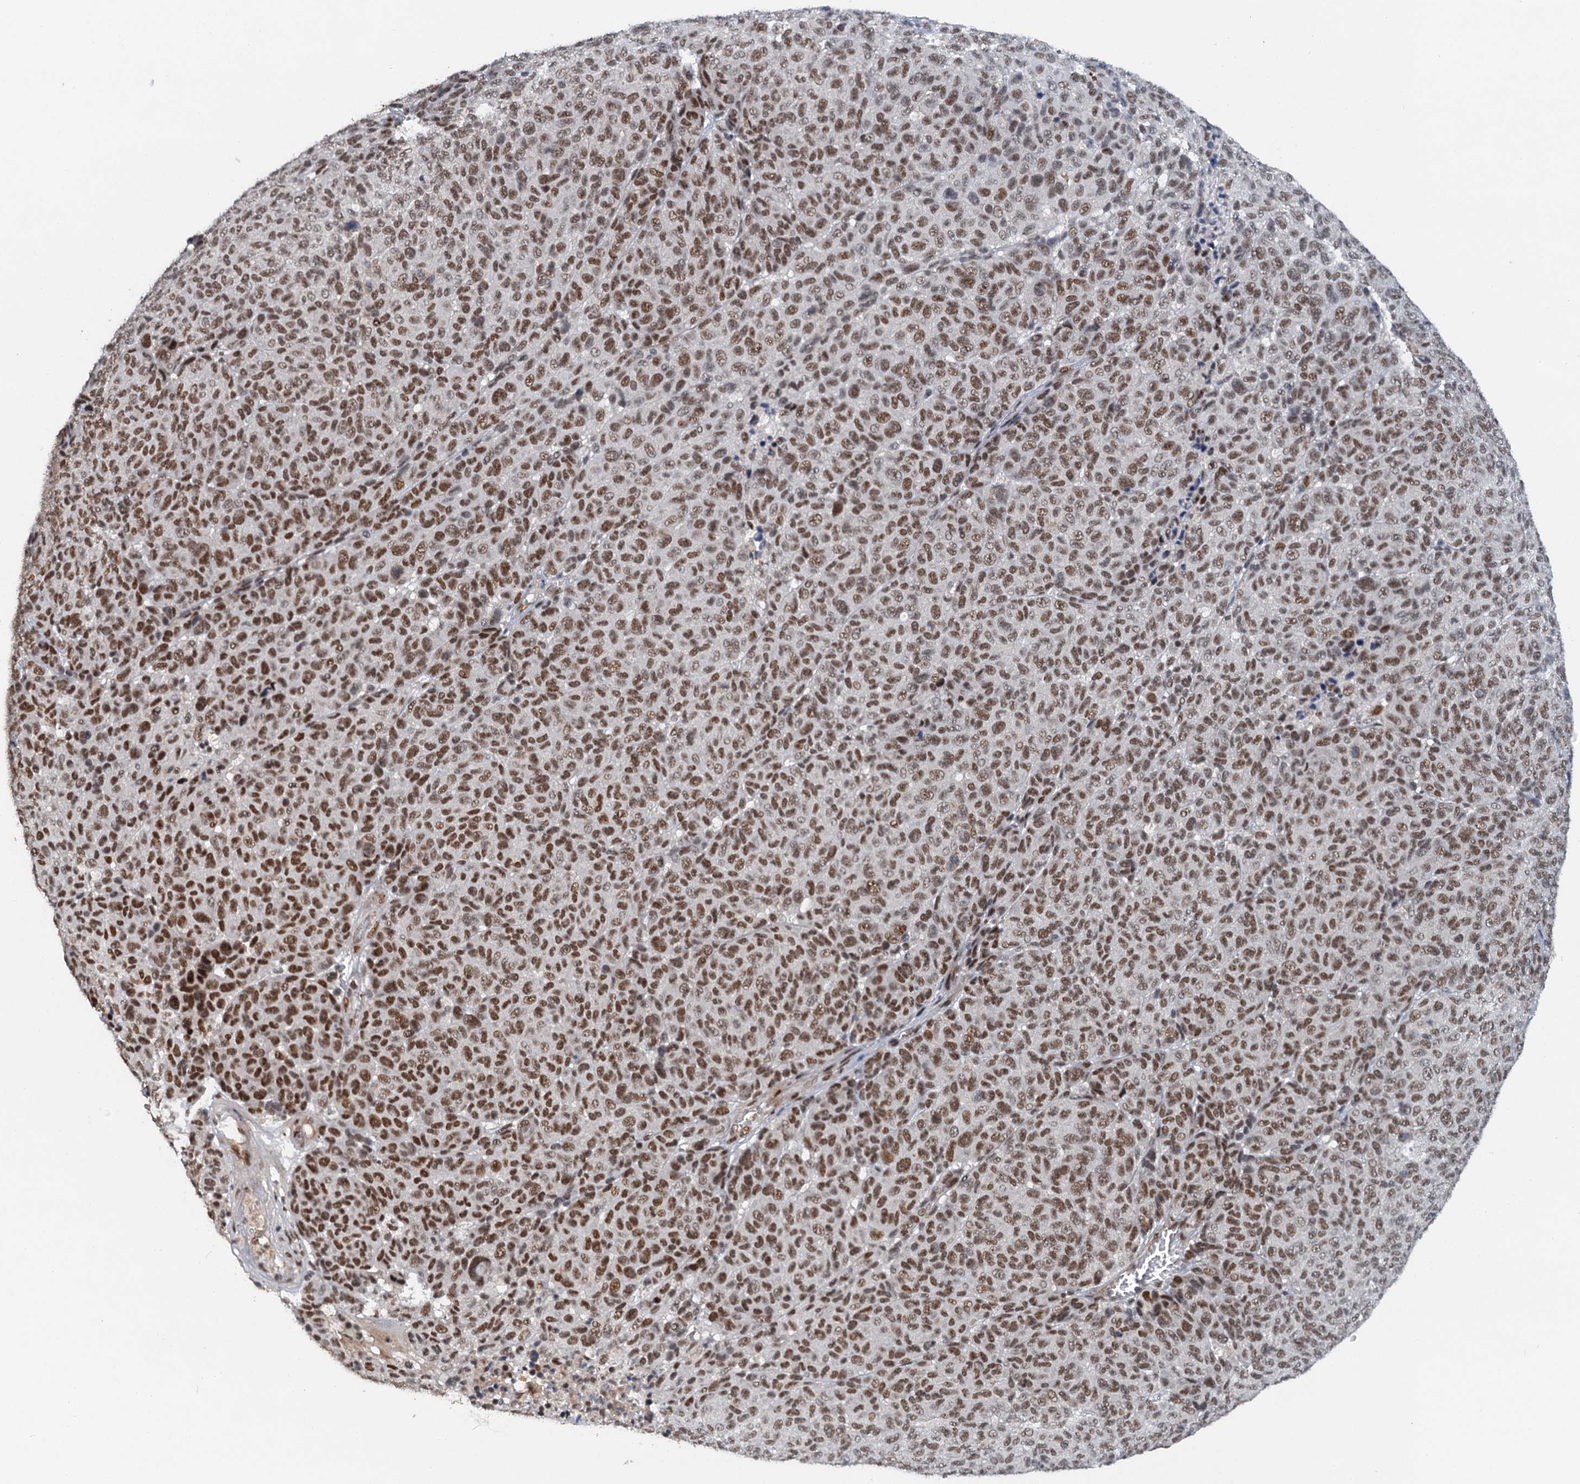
{"staining": {"intensity": "moderate", "quantity": ">75%", "location": "nuclear"}, "tissue": "melanoma", "cell_type": "Tumor cells", "image_type": "cancer", "snomed": [{"axis": "morphology", "description": "Malignant melanoma, NOS"}, {"axis": "topography", "description": "Skin"}], "caption": "Immunohistochemistry of malignant melanoma reveals medium levels of moderate nuclear positivity in about >75% of tumor cells. (Stains: DAB (3,3'-diaminobenzidine) in brown, nuclei in blue, Microscopy: brightfield microscopy at high magnification).", "gene": "CSTF3", "patient": {"sex": "male", "age": 49}}